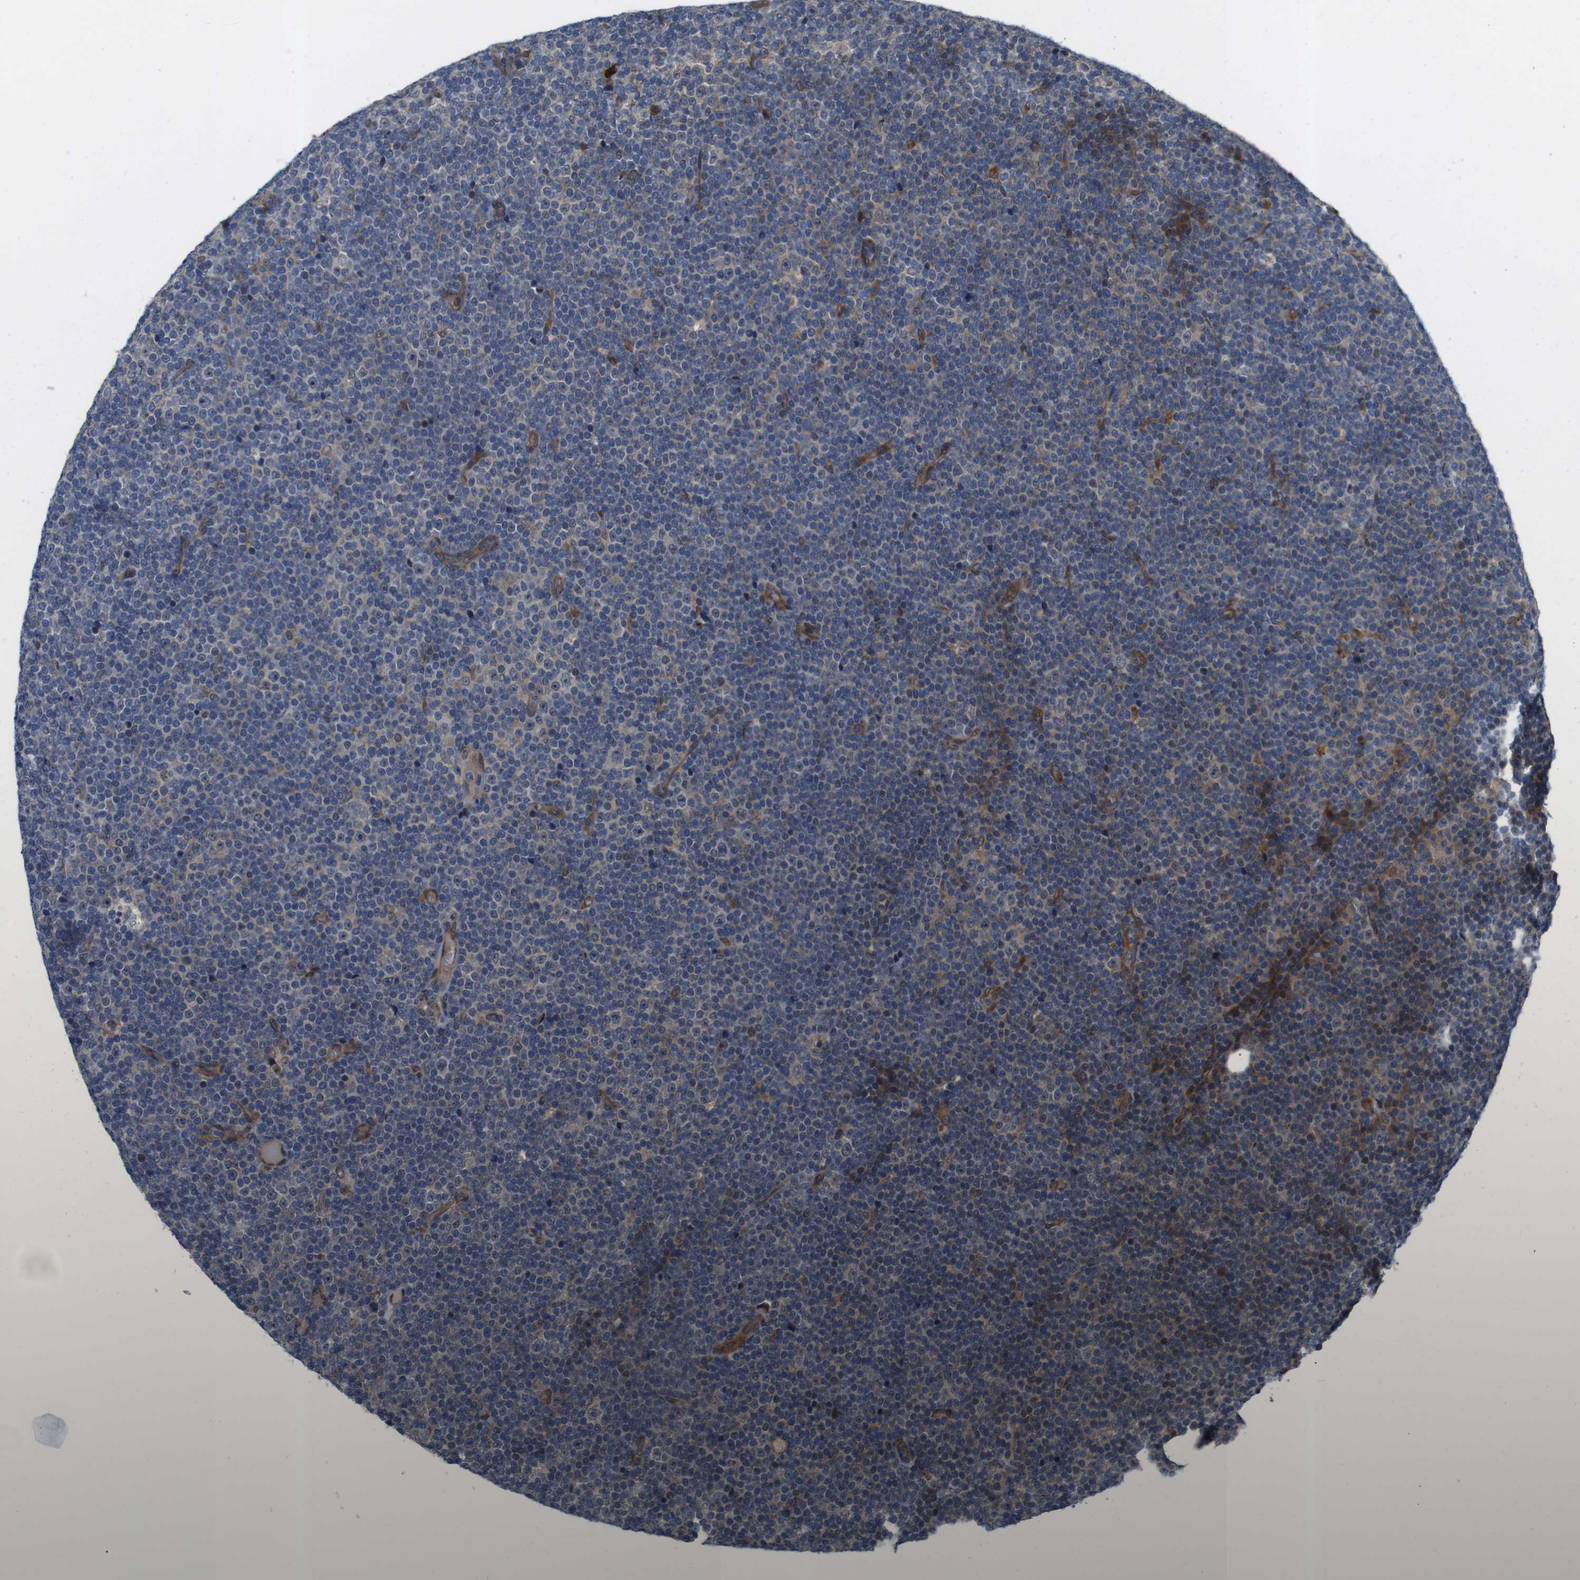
{"staining": {"intensity": "negative", "quantity": "none", "location": "none"}, "tissue": "lymphoma", "cell_type": "Tumor cells", "image_type": "cancer", "snomed": [{"axis": "morphology", "description": "Malignant lymphoma, non-Hodgkin's type, Low grade"}, {"axis": "topography", "description": "Lymph node"}], "caption": "Protein analysis of malignant lymphoma, non-Hodgkin's type (low-grade) shows no significant expression in tumor cells. (Brightfield microscopy of DAB (3,3'-diaminobenzidine) immunohistochemistry (IHC) at high magnification).", "gene": "P3H2", "patient": {"sex": "female", "age": 67}}